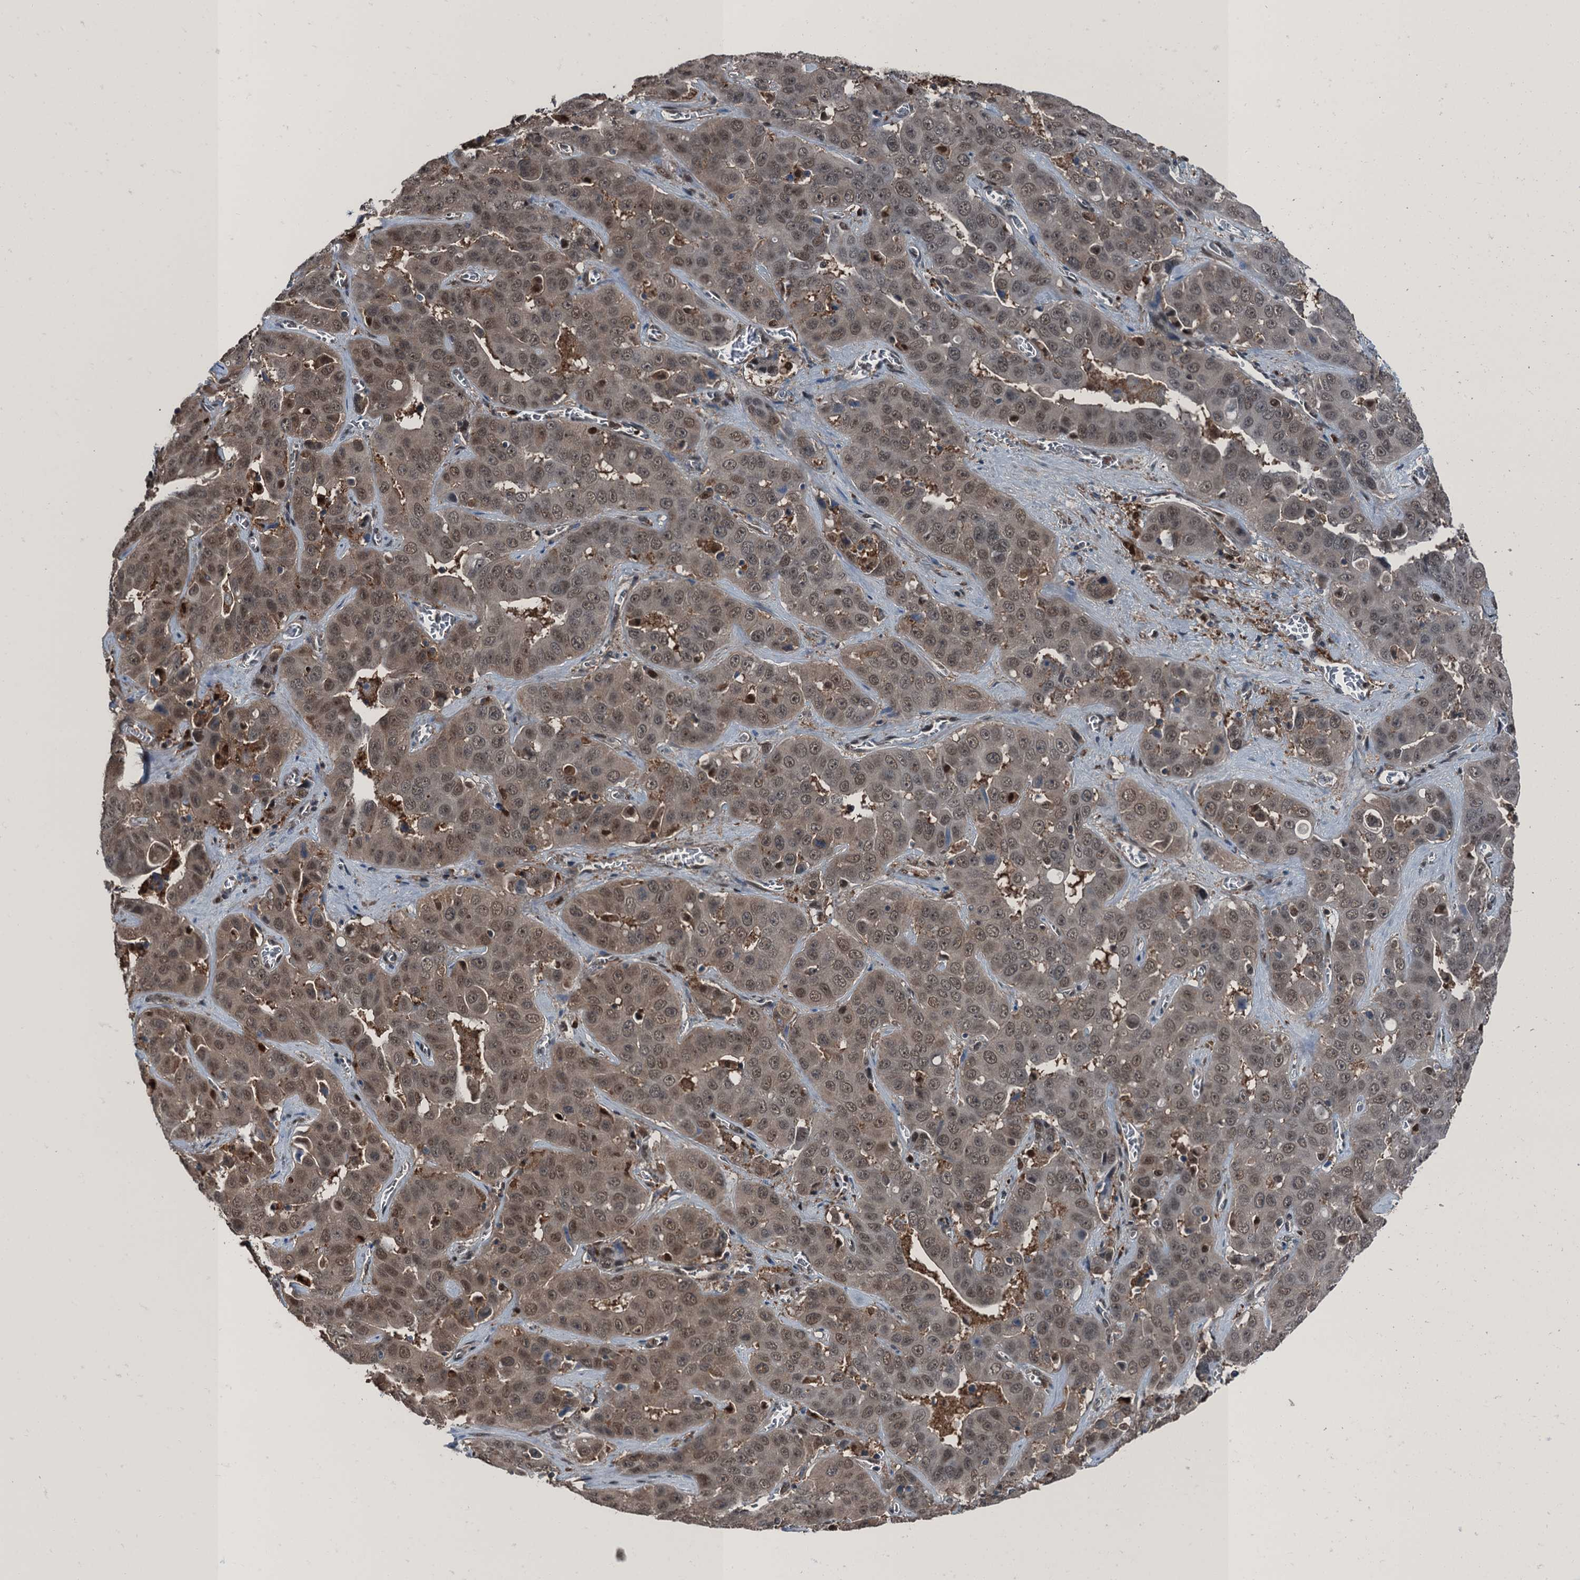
{"staining": {"intensity": "moderate", "quantity": ">75%", "location": "nuclear"}, "tissue": "liver cancer", "cell_type": "Tumor cells", "image_type": "cancer", "snomed": [{"axis": "morphology", "description": "Cholangiocarcinoma"}, {"axis": "topography", "description": "Liver"}], "caption": "IHC histopathology image of neoplastic tissue: liver cancer stained using immunohistochemistry (IHC) demonstrates medium levels of moderate protein expression localized specifically in the nuclear of tumor cells, appearing as a nuclear brown color.", "gene": "RNH1", "patient": {"sex": "female", "age": 52}}